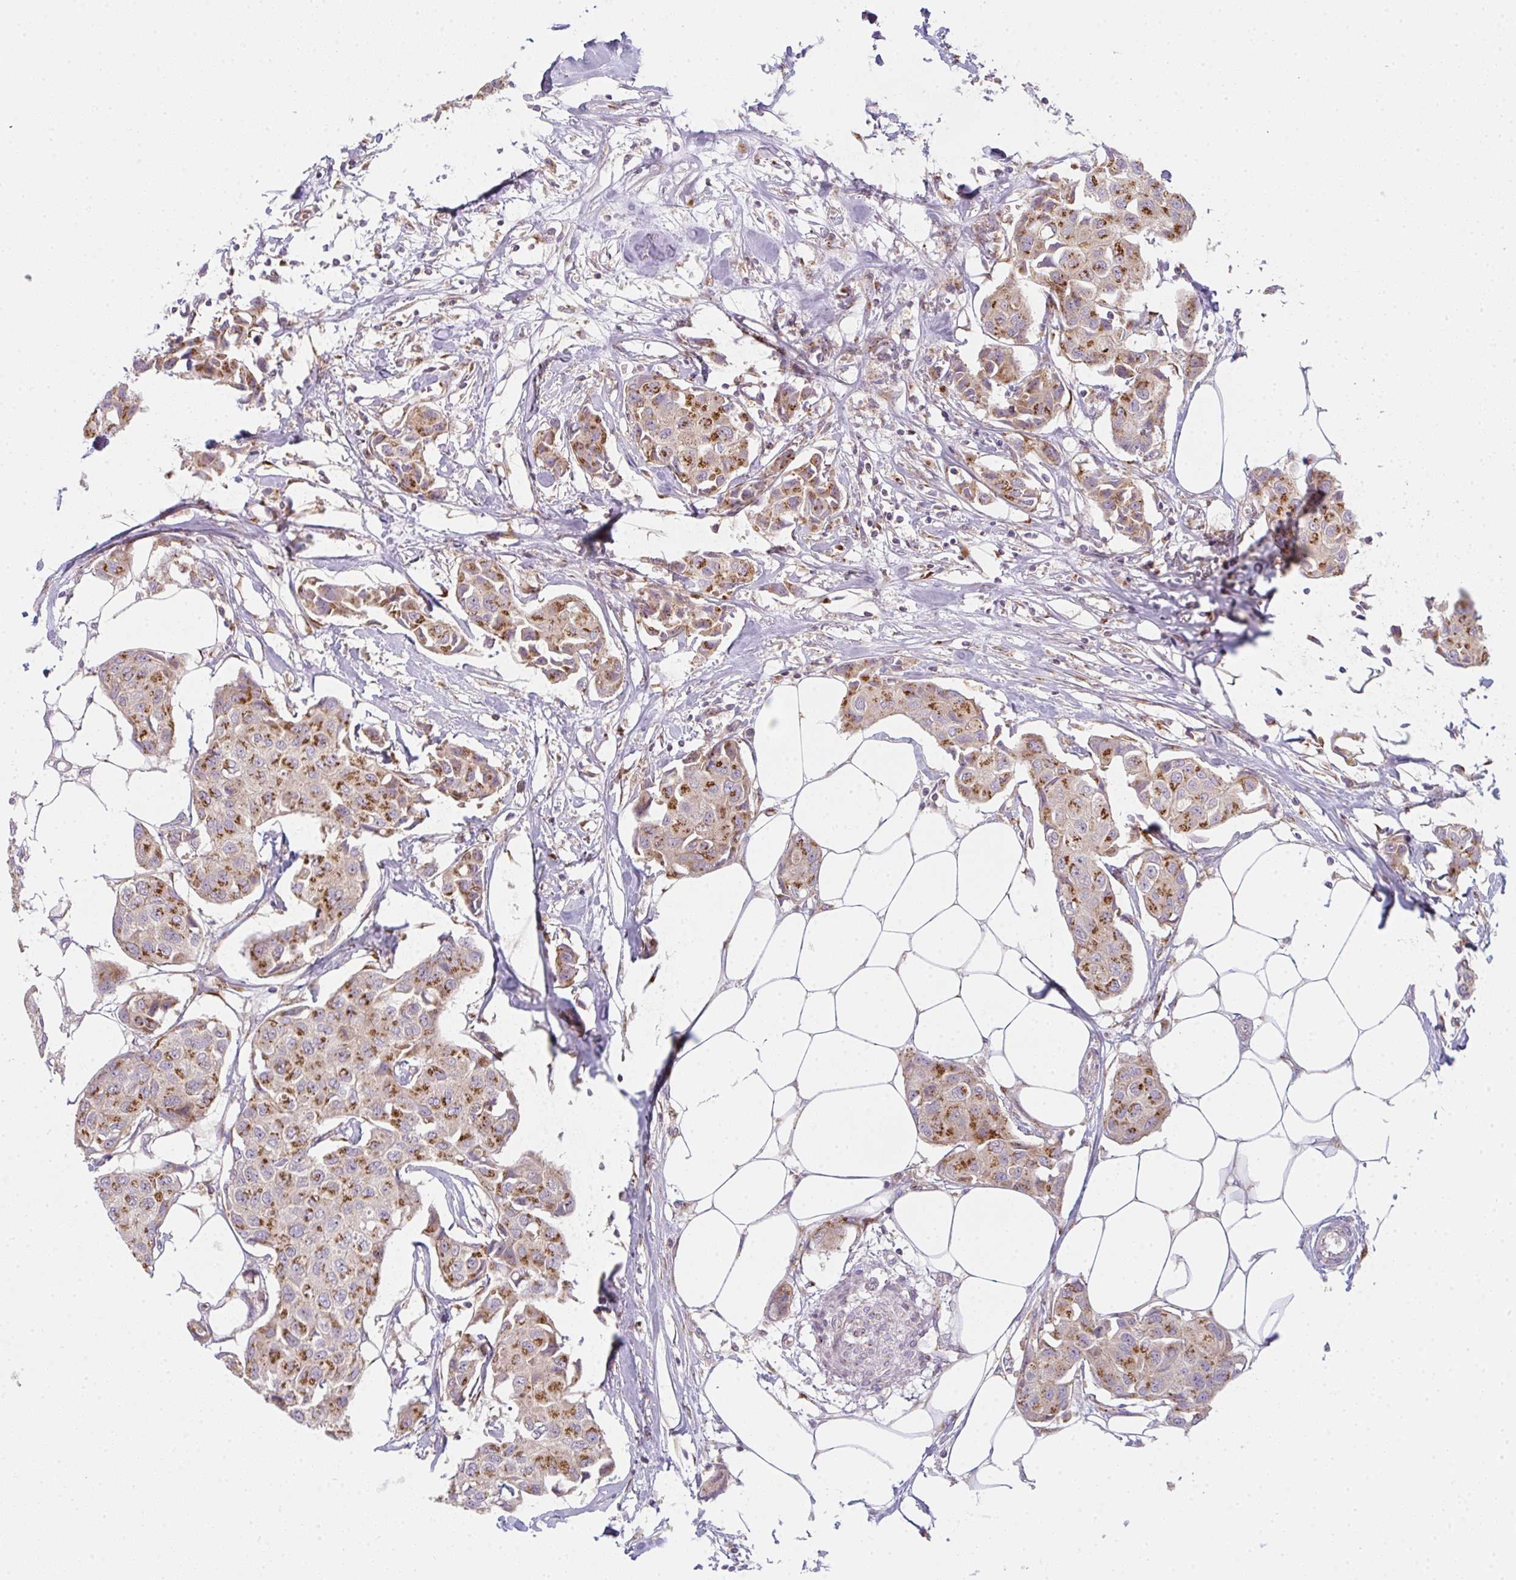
{"staining": {"intensity": "strong", "quantity": ">75%", "location": "cytoplasmic/membranous"}, "tissue": "breast cancer", "cell_type": "Tumor cells", "image_type": "cancer", "snomed": [{"axis": "morphology", "description": "Duct carcinoma"}, {"axis": "topography", "description": "Breast"}, {"axis": "topography", "description": "Lymph node"}], "caption": "Breast cancer stained with immunohistochemistry reveals strong cytoplasmic/membranous positivity in approximately >75% of tumor cells.", "gene": "GVQW3", "patient": {"sex": "female", "age": 80}}